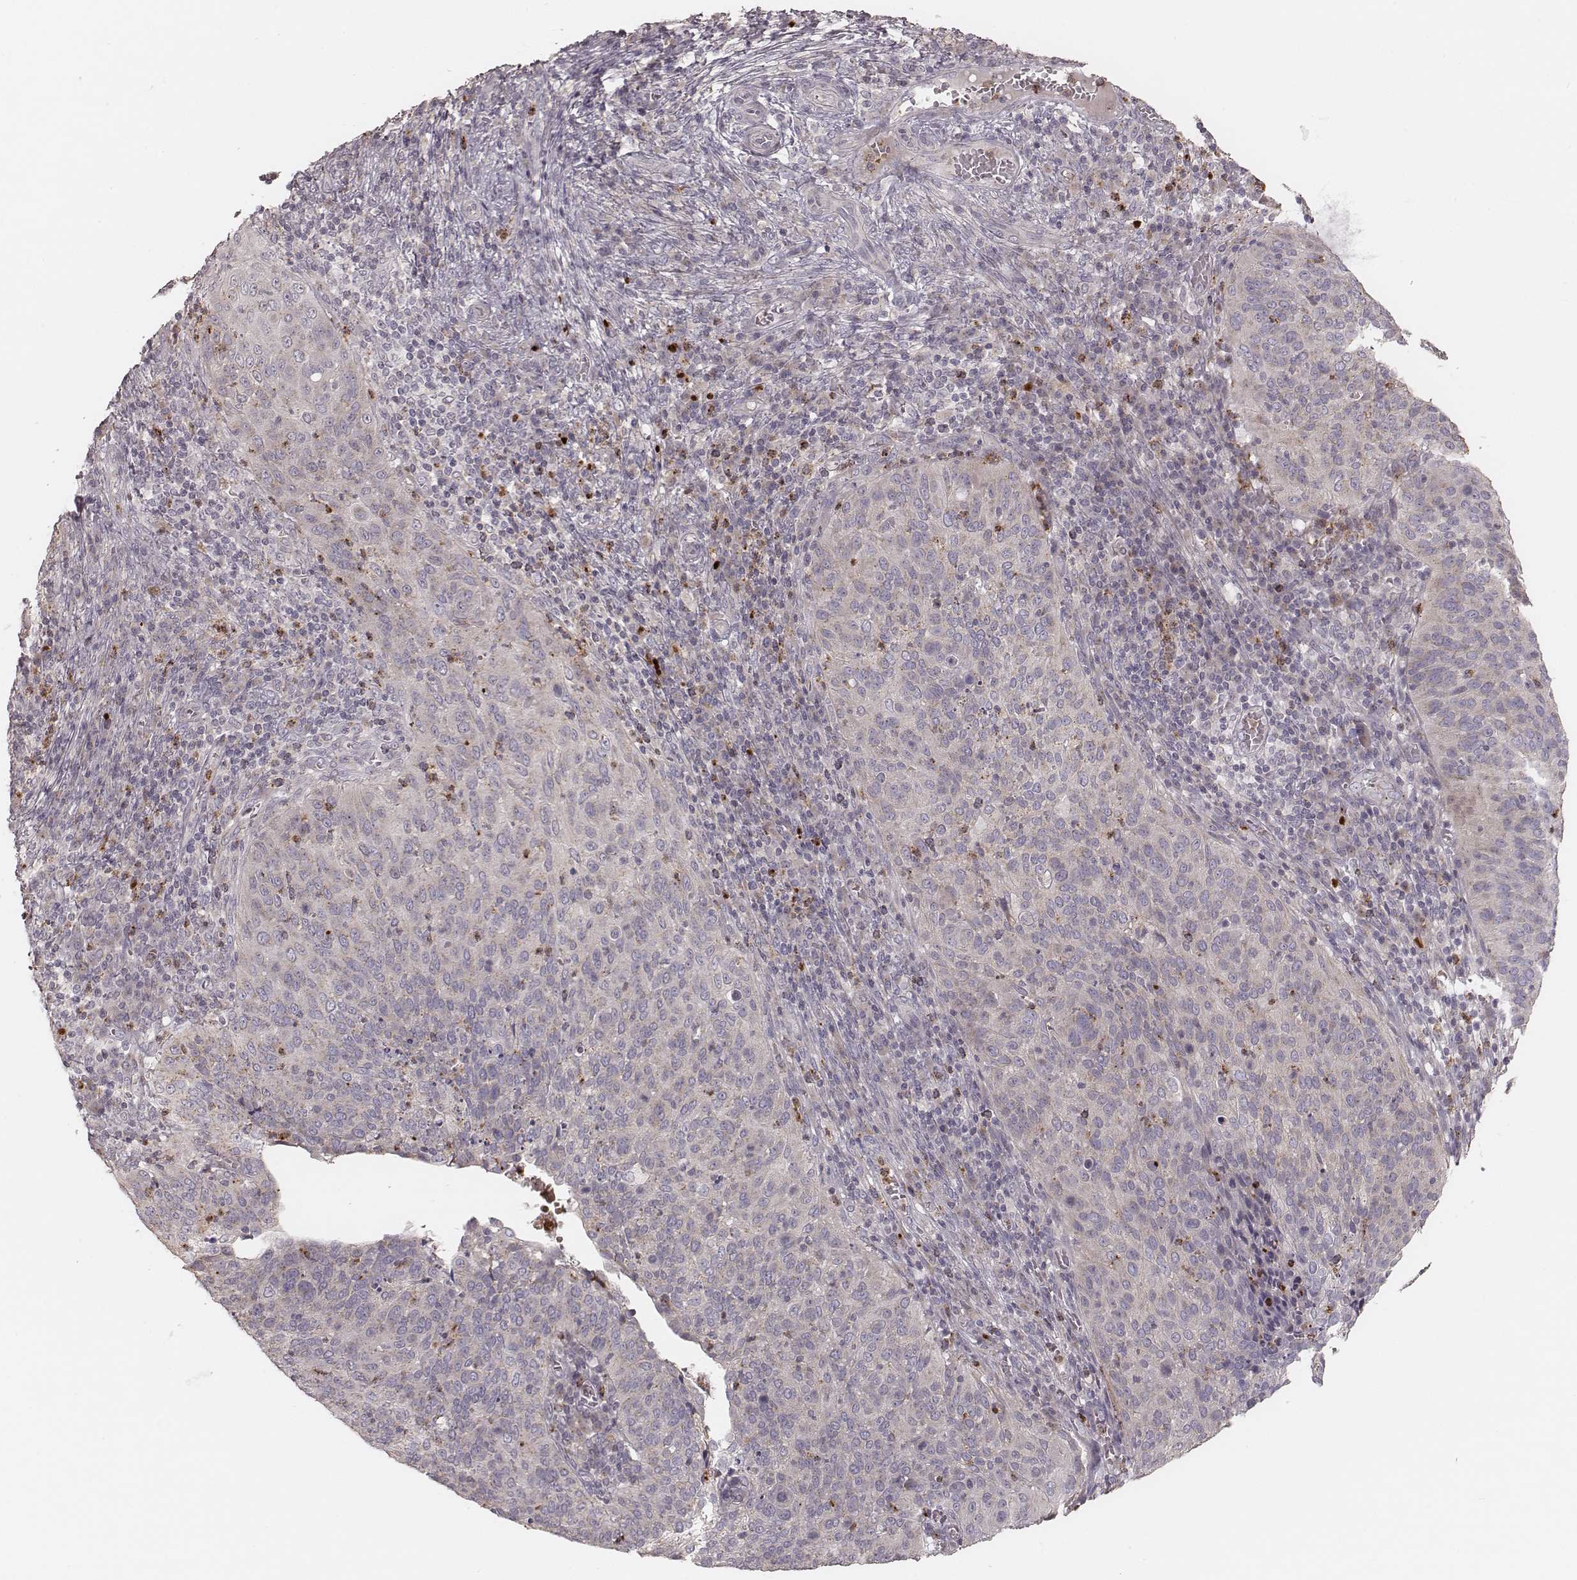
{"staining": {"intensity": "negative", "quantity": "none", "location": "none"}, "tissue": "cervical cancer", "cell_type": "Tumor cells", "image_type": "cancer", "snomed": [{"axis": "morphology", "description": "Squamous cell carcinoma, NOS"}, {"axis": "topography", "description": "Cervix"}], "caption": "IHC of human cervical squamous cell carcinoma exhibits no positivity in tumor cells.", "gene": "ABCA7", "patient": {"sex": "female", "age": 39}}